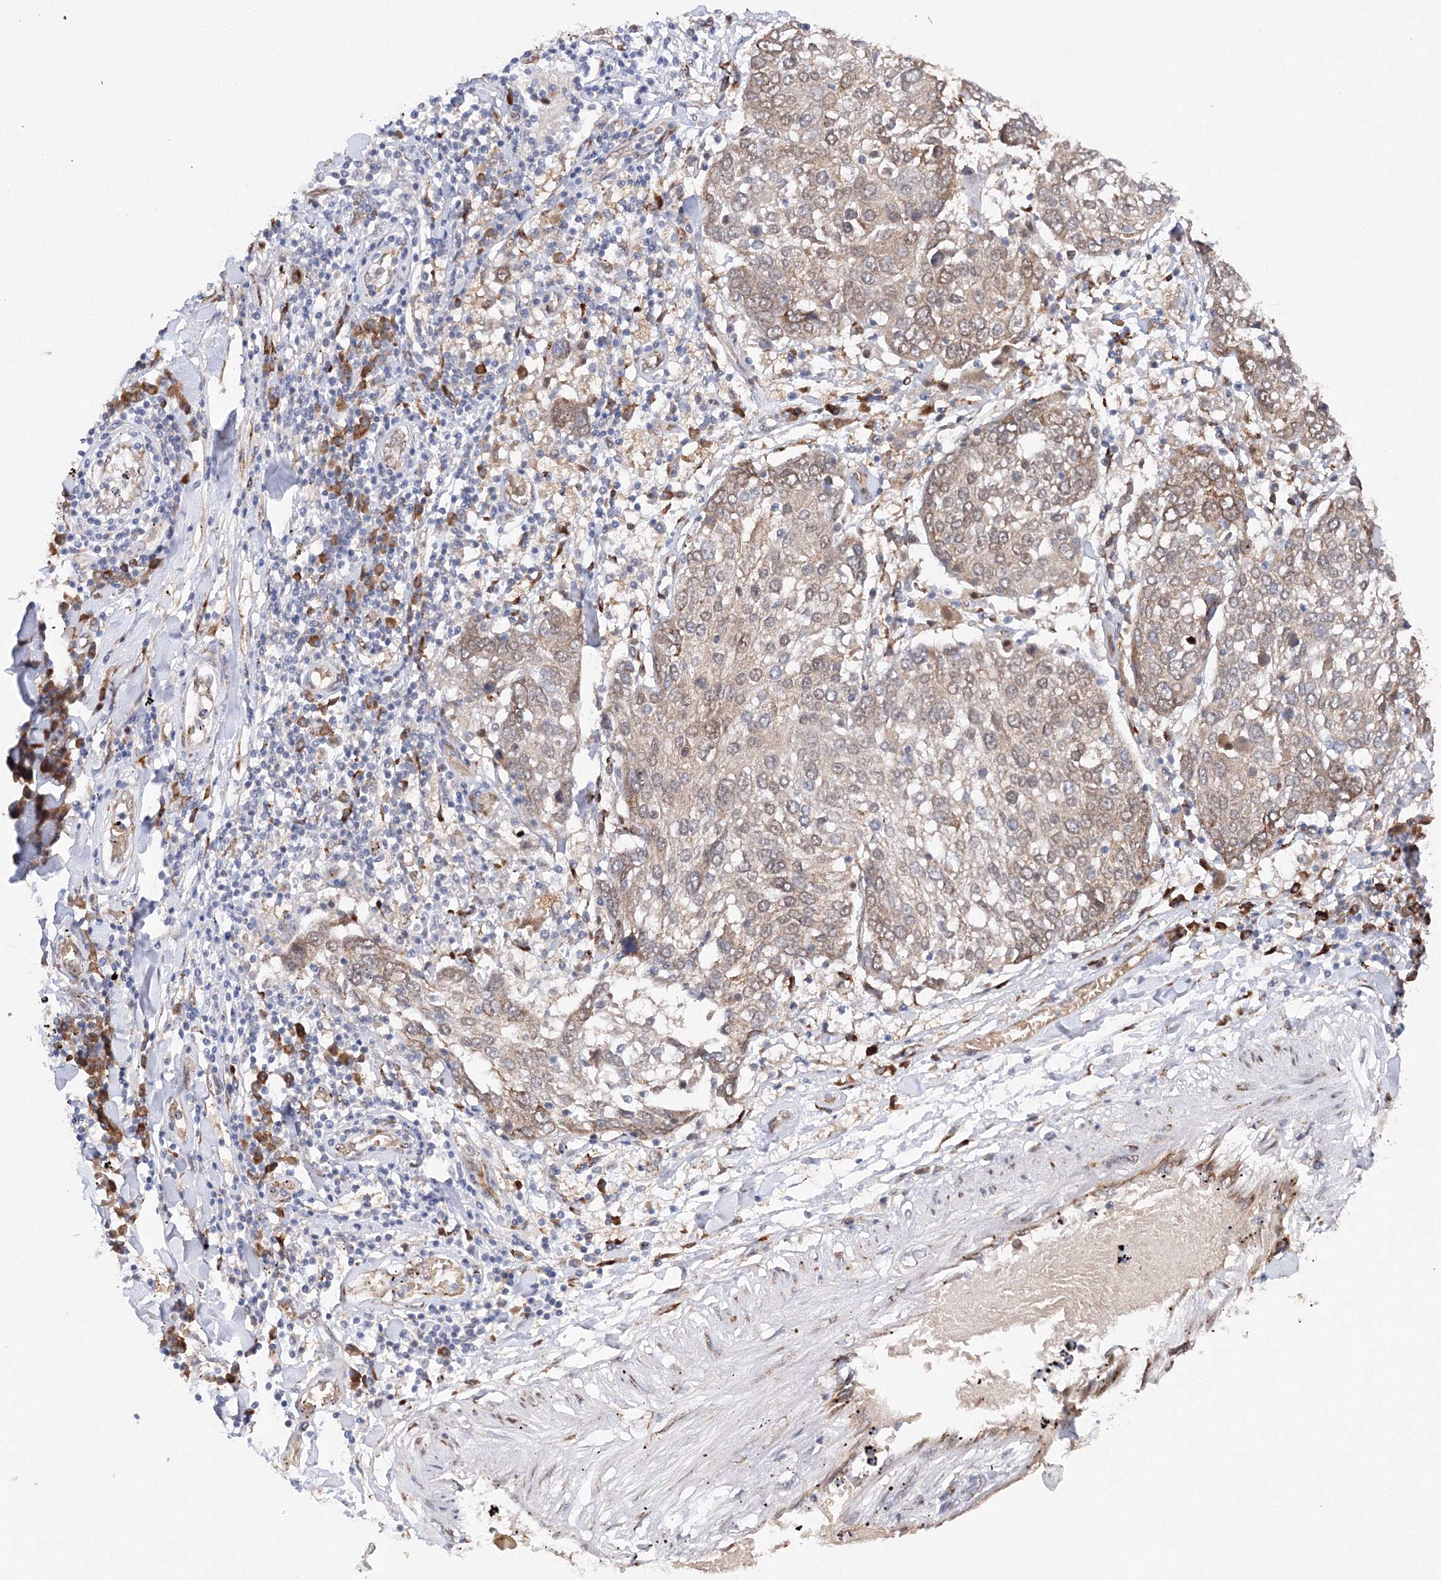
{"staining": {"intensity": "weak", "quantity": "25%-75%", "location": "cytoplasmic/membranous"}, "tissue": "lung cancer", "cell_type": "Tumor cells", "image_type": "cancer", "snomed": [{"axis": "morphology", "description": "Squamous cell carcinoma, NOS"}, {"axis": "topography", "description": "Lung"}], "caption": "A brown stain highlights weak cytoplasmic/membranous expression of a protein in human lung cancer (squamous cell carcinoma) tumor cells.", "gene": "DIS3L2", "patient": {"sex": "male", "age": 65}}